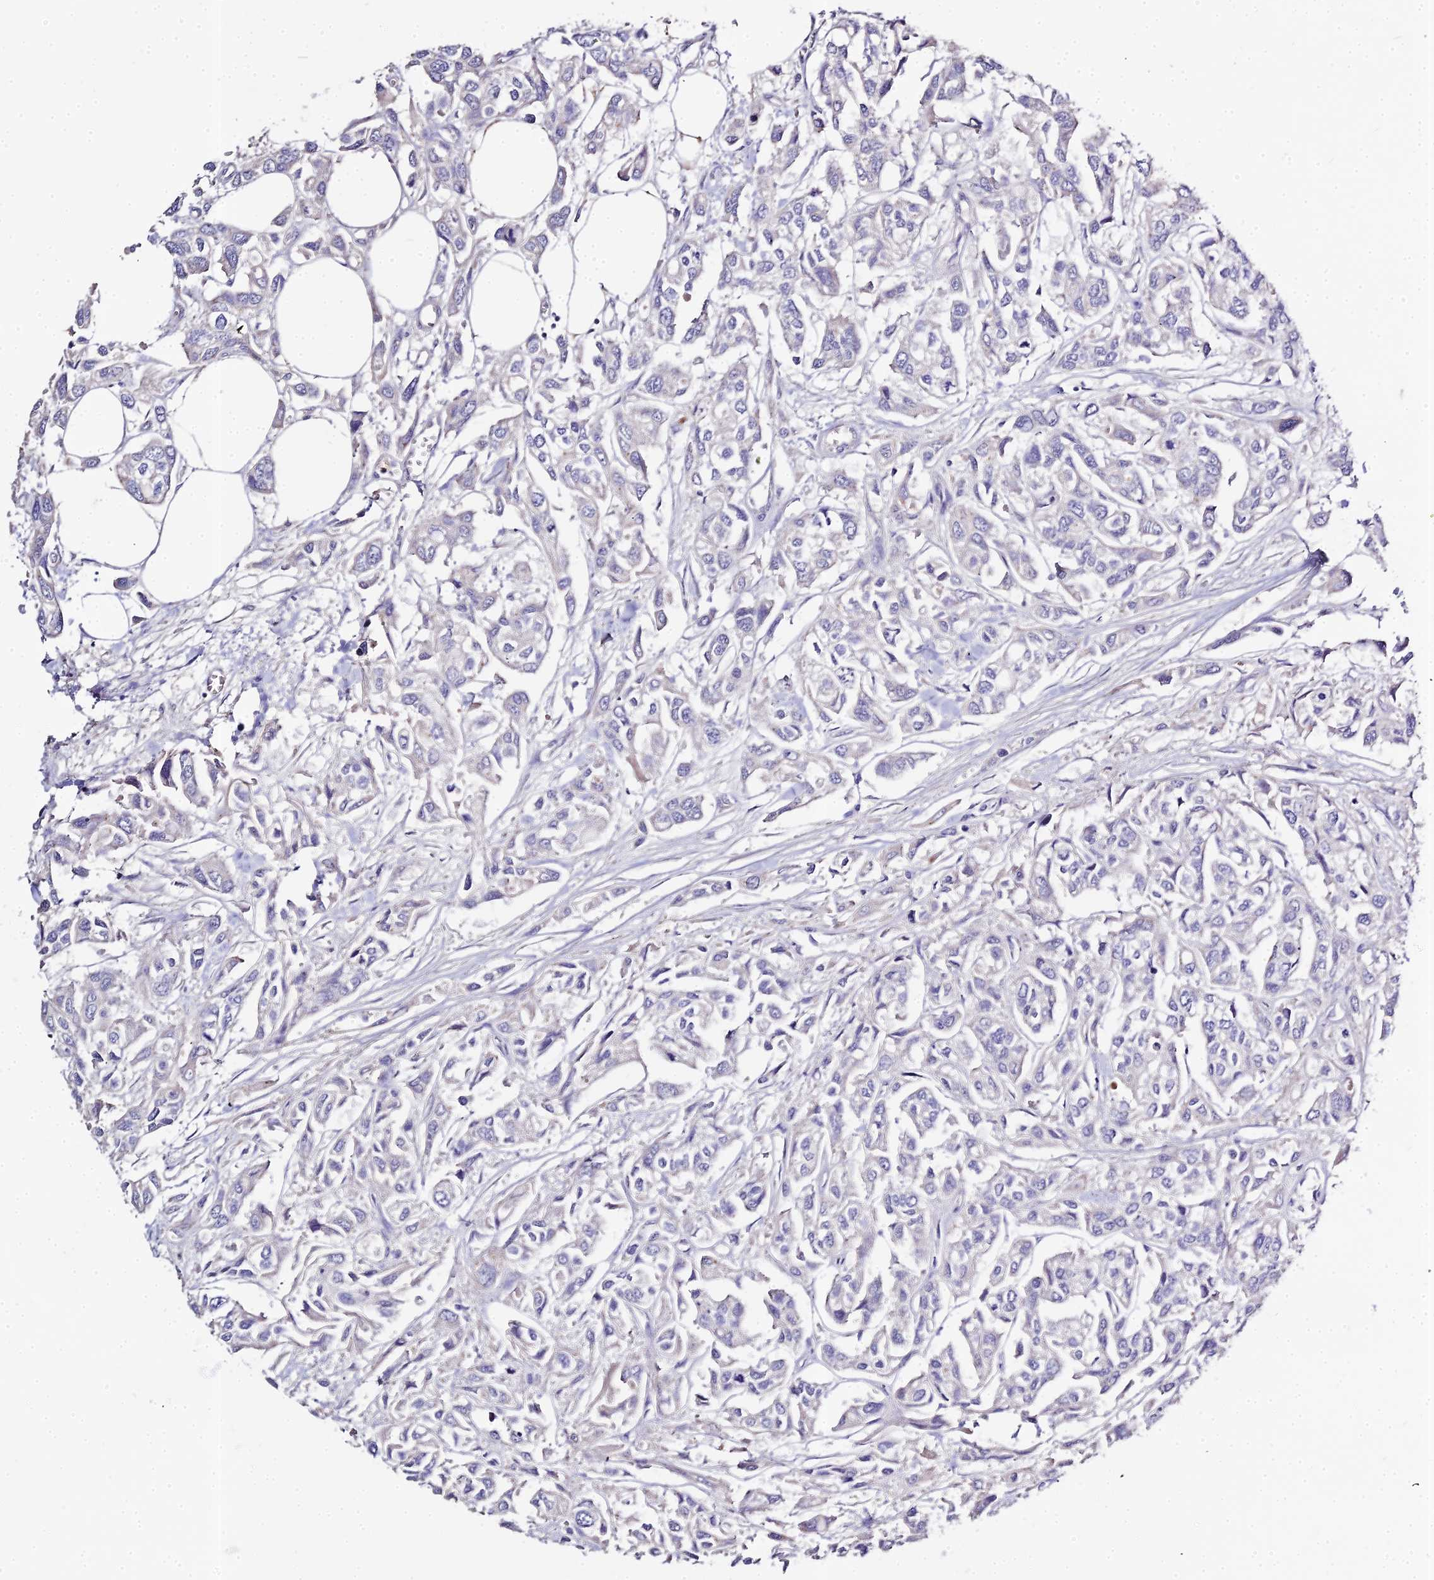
{"staining": {"intensity": "negative", "quantity": "none", "location": "none"}, "tissue": "urothelial cancer", "cell_type": "Tumor cells", "image_type": "cancer", "snomed": [{"axis": "morphology", "description": "Urothelial carcinoma, High grade"}, {"axis": "topography", "description": "Urinary bladder"}], "caption": "Tumor cells are negative for protein expression in human high-grade urothelial carcinoma. Brightfield microscopy of IHC stained with DAB (3,3'-diaminobenzidine) (brown) and hematoxylin (blue), captured at high magnification.", "gene": "GLYAT", "patient": {"sex": "male", "age": 67}}